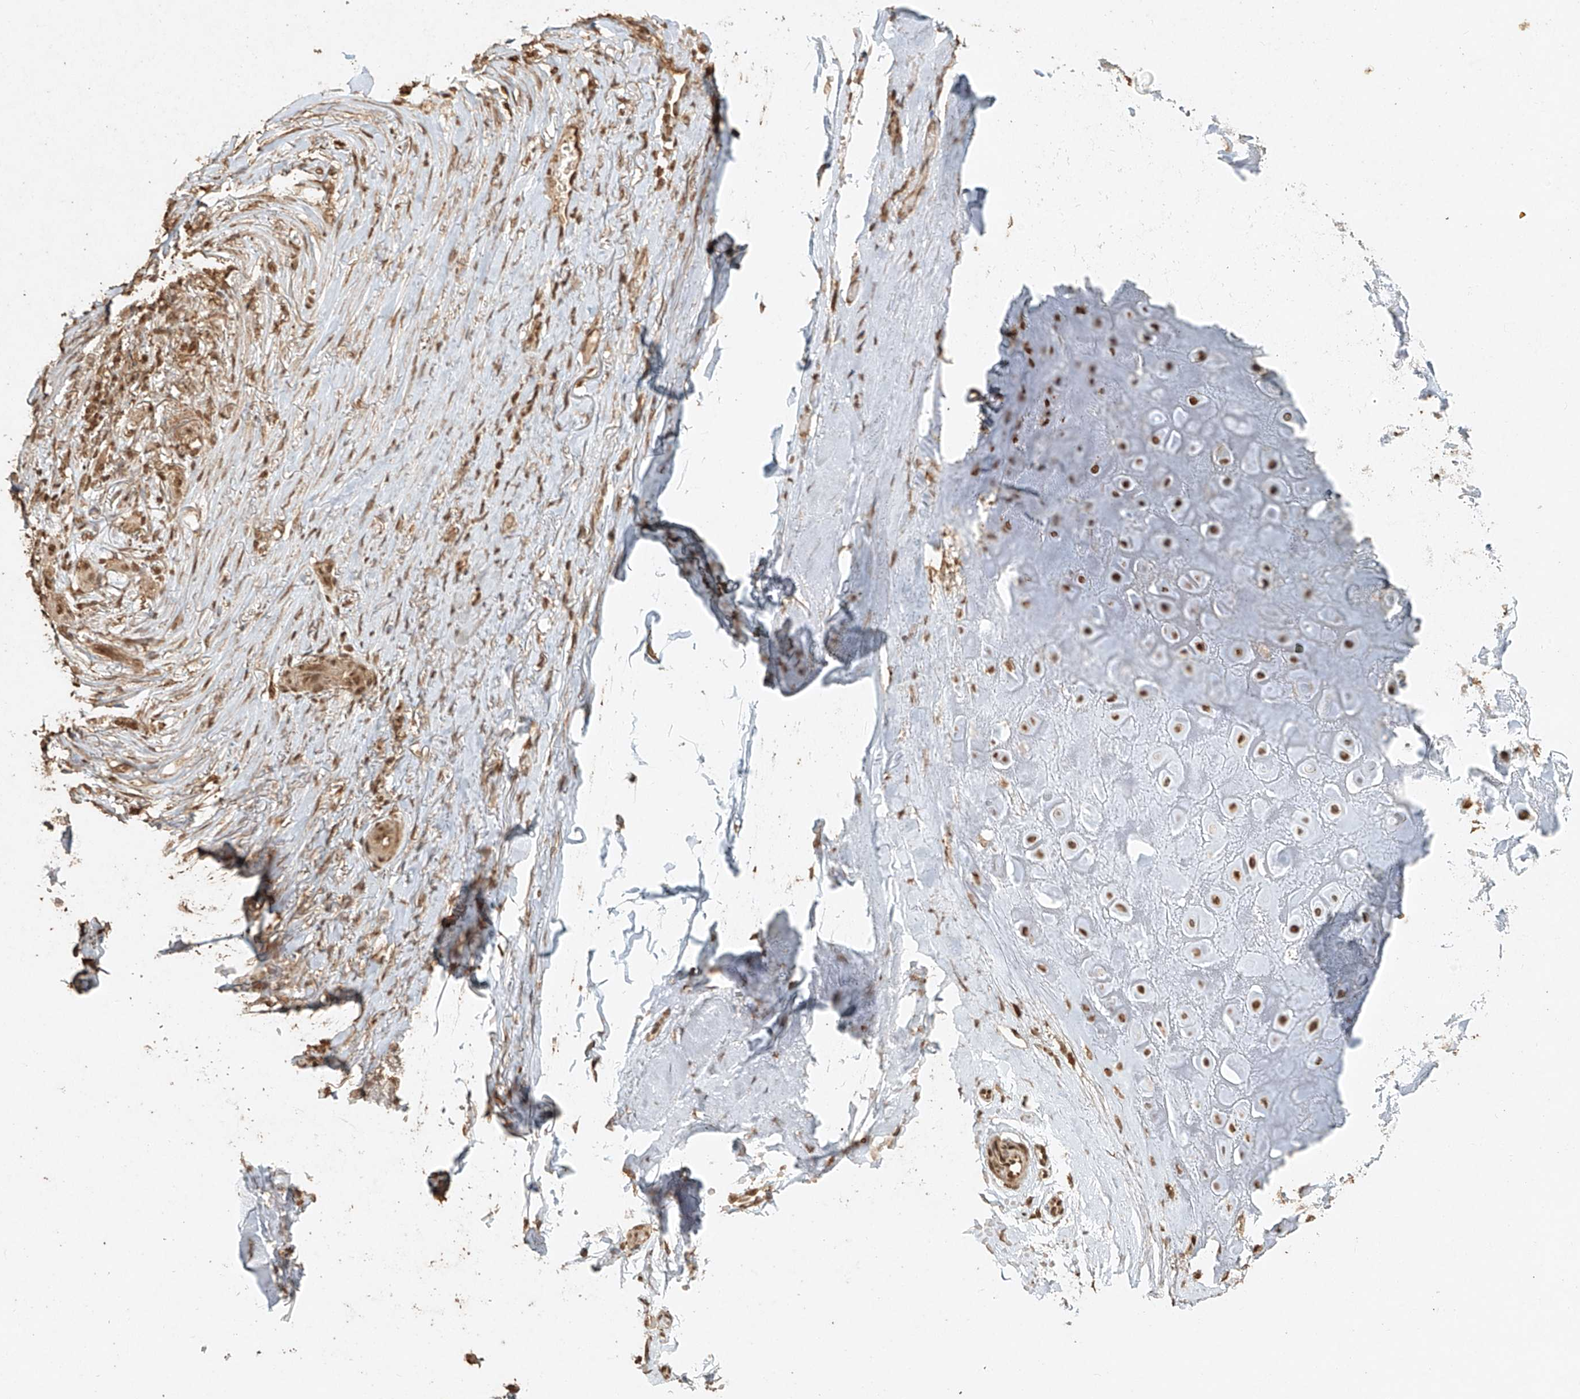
{"staining": {"intensity": "moderate", "quantity": ">75%", "location": "cytoplasmic/membranous,nuclear"}, "tissue": "adipose tissue", "cell_type": "Adipocytes", "image_type": "normal", "snomed": [{"axis": "morphology", "description": "Normal tissue, NOS"}, {"axis": "morphology", "description": "Basal cell carcinoma"}, {"axis": "topography", "description": "Skin"}], "caption": "IHC image of benign adipose tissue: human adipose tissue stained using IHC demonstrates medium levels of moderate protein expression localized specifically in the cytoplasmic/membranous,nuclear of adipocytes, appearing as a cytoplasmic/membranous,nuclear brown color.", "gene": "TIGAR", "patient": {"sex": "female", "age": 89}}